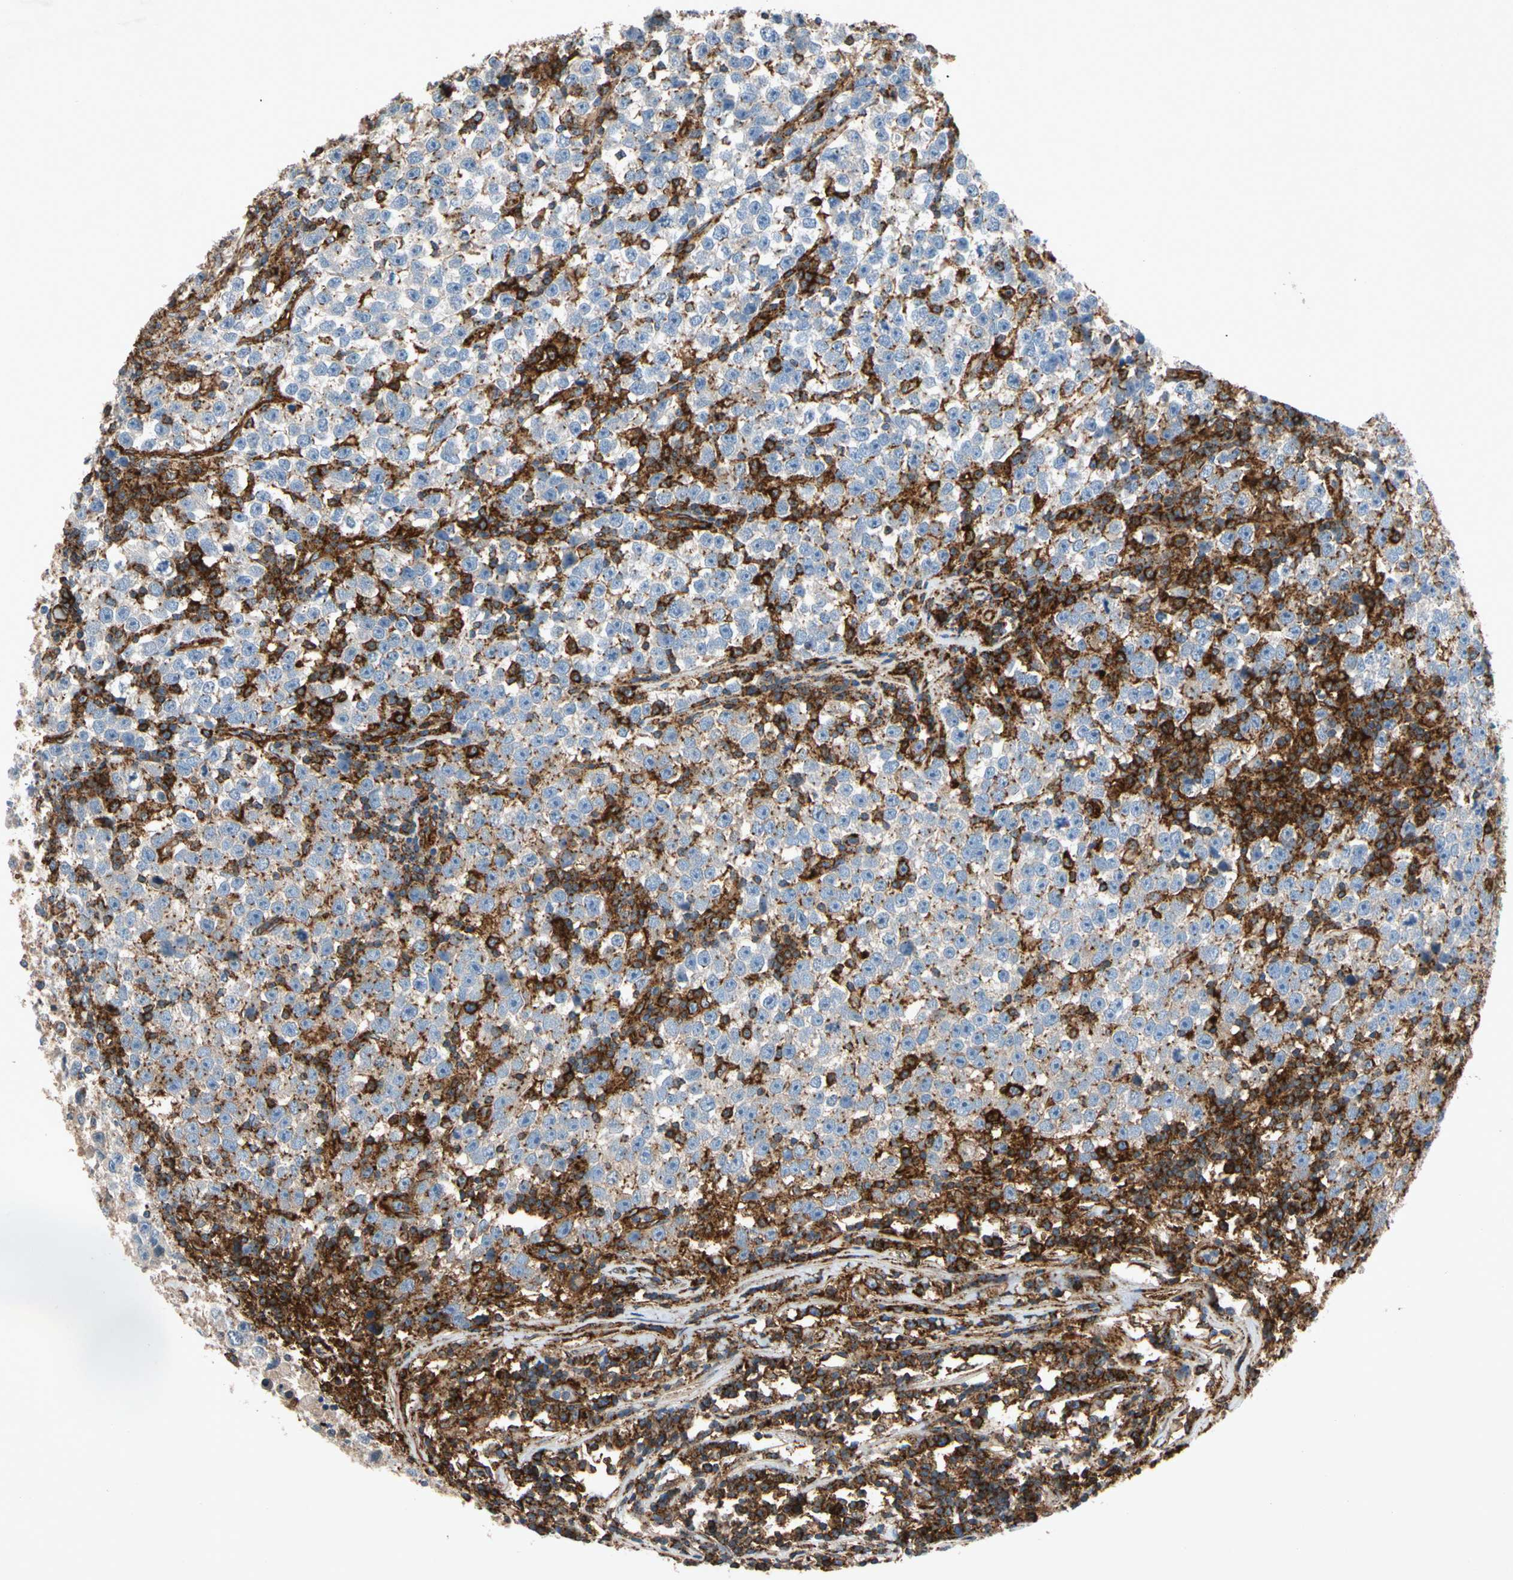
{"staining": {"intensity": "moderate", "quantity": "<25%", "location": "cytoplasmic/membranous"}, "tissue": "testis cancer", "cell_type": "Tumor cells", "image_type": "cancer", "snomed": [{"axis": "morphology", "description": "Seminoma, NOS"}, {"axis": "topography", "description": "Testis"}], "caption": "Protein expression analysis of human seminoma (testis) reveals moderate cytoplasmic/membranous staining in about <25% of tumor cells.", "gene": "NDFIP2", "patient": {"sex": "male", "age": 43}}